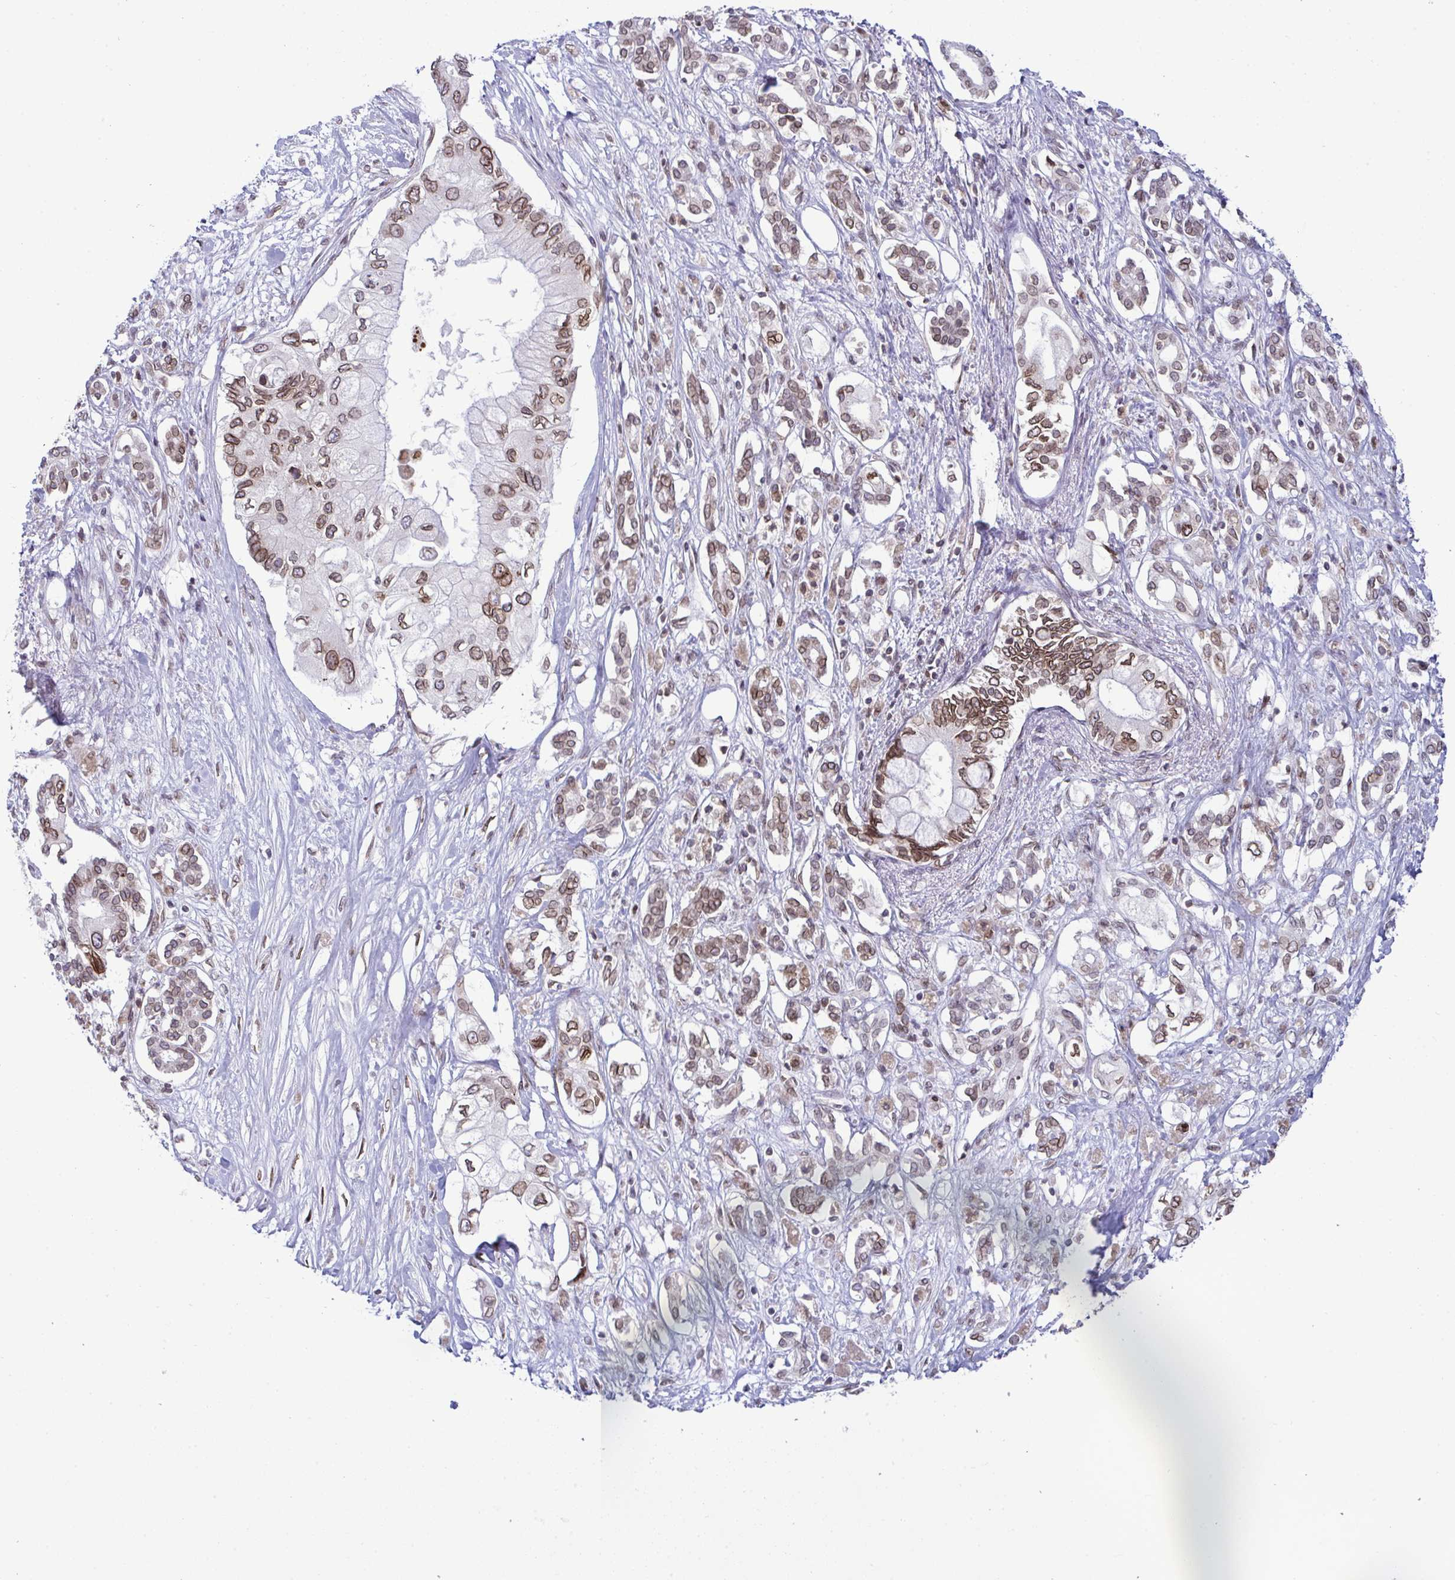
{"staining": {"intensity": "moderate", "quantity": ">75%", "location": "cytoplasmic/membranous,nuclear"}, "tissue": "pancreatic cancer", "cell_type": "Tumor cells", "image_type": "cancer", "snomed": [{"axis": "morphology", "description": "Adenocarcinoma, NOS"}, {"axis": "topography", "description": "Pancreas"}], "caption": "Immunohistochemical staining of human pancreatic cancer (adenocarcinoma) demonstrates medium levels of moderate cytoplasmic/membranous and nuclear positivity in about >75% of tumor cells. (DAB (3,3'-diaminobenzidine) IHC, brown staining for protein, blue staining for nuclei).", "gene": "RANBP2", "patient": {"sex": "female", "age": 63}}